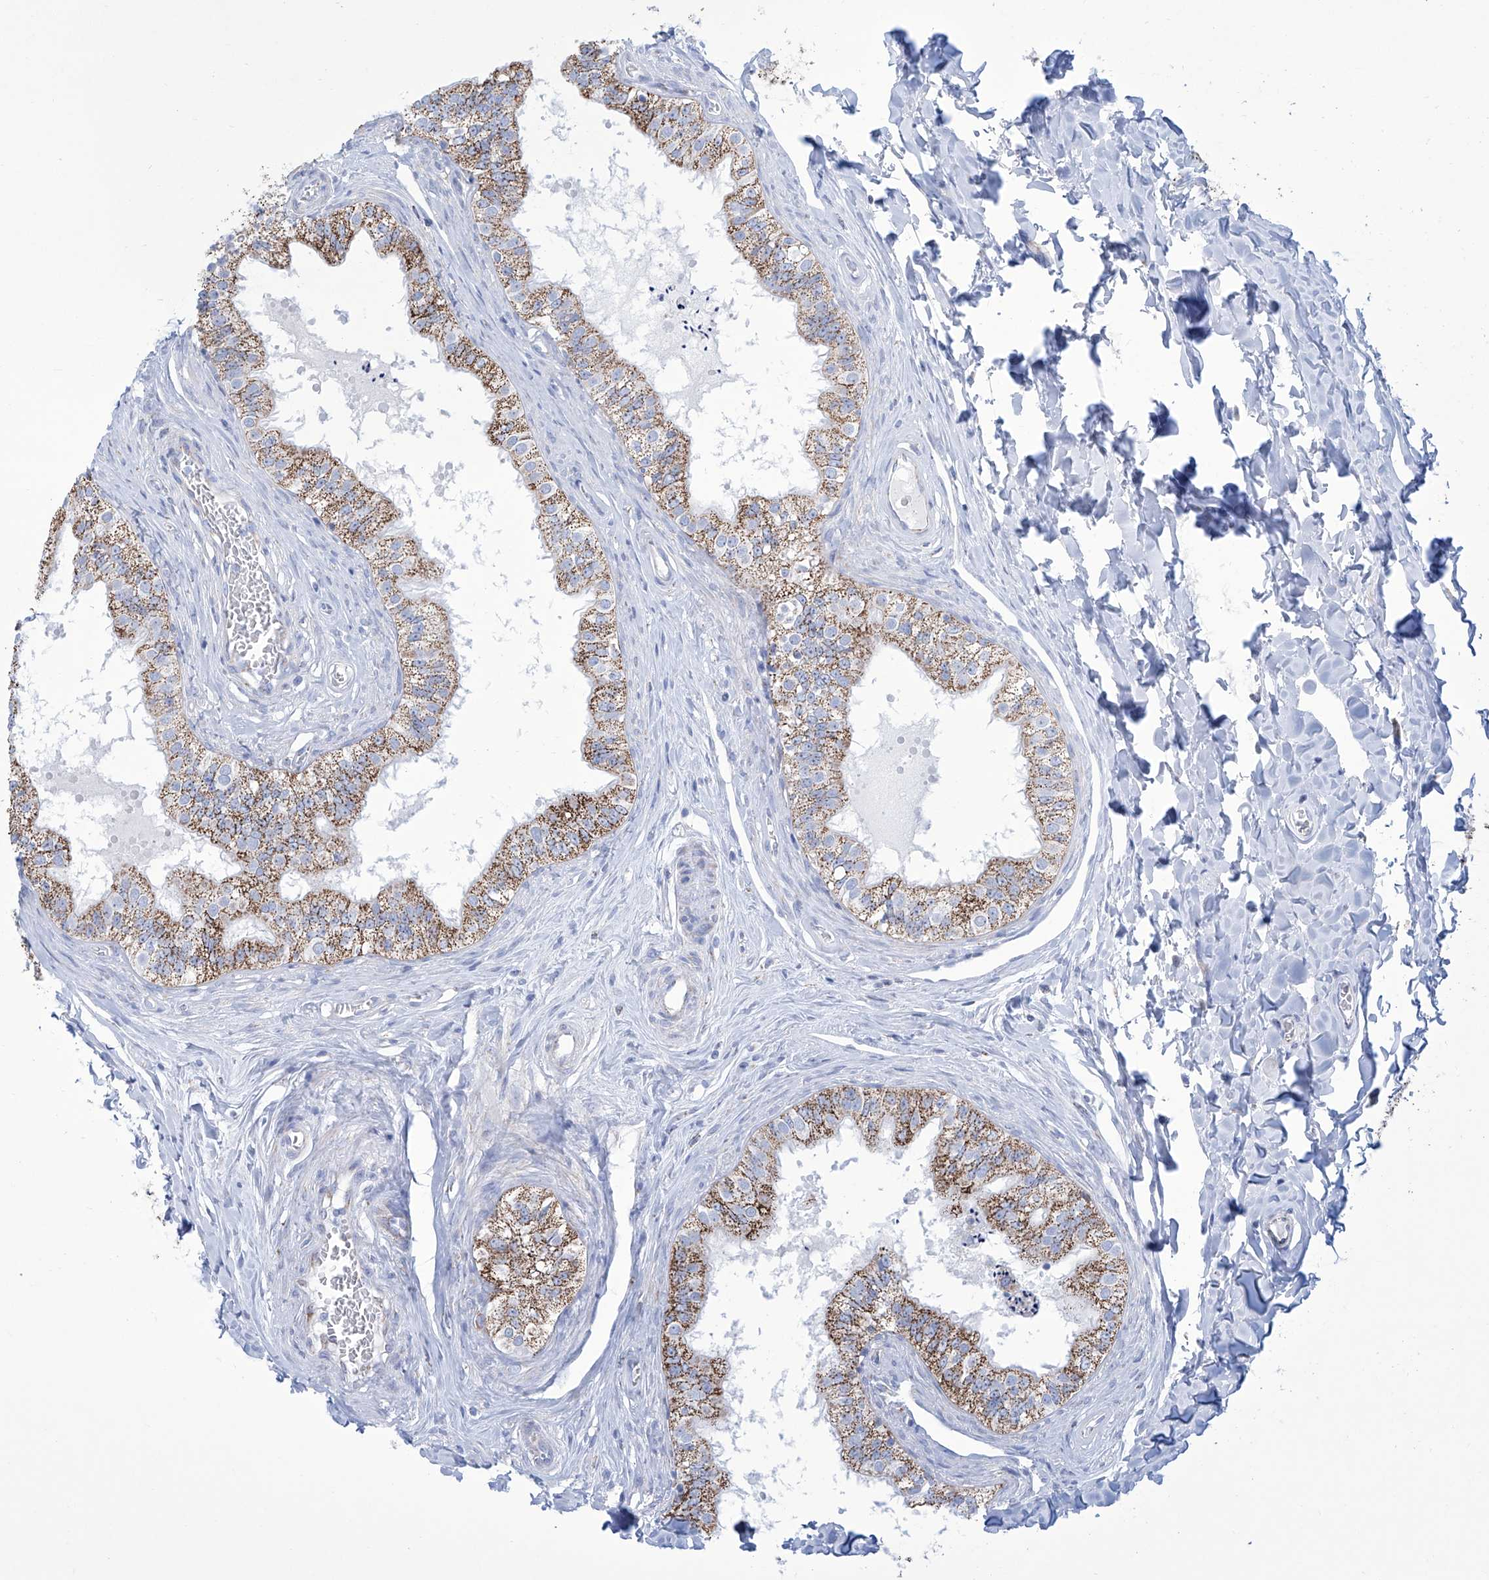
{"staining": {"intensity": "moderate", "quantity": ">75%", "location": "cytoplasmic/membranous"}, "tissue": "epididymis", "cell_type": "Glandular cells", "image_type": "normal", "snomed": [{"axis": "morphology", "description": "Normal tissue, NOS"}, {"axis": "topography", "description": "Epididymis"}], "caption": "Protein staining displays moderate cytoplasmic/membranous staining in about >75% of glandular cells in benign epididymis.", "gene": "ALDH6A1", "patient": {"sex": "male", "age": 29}}